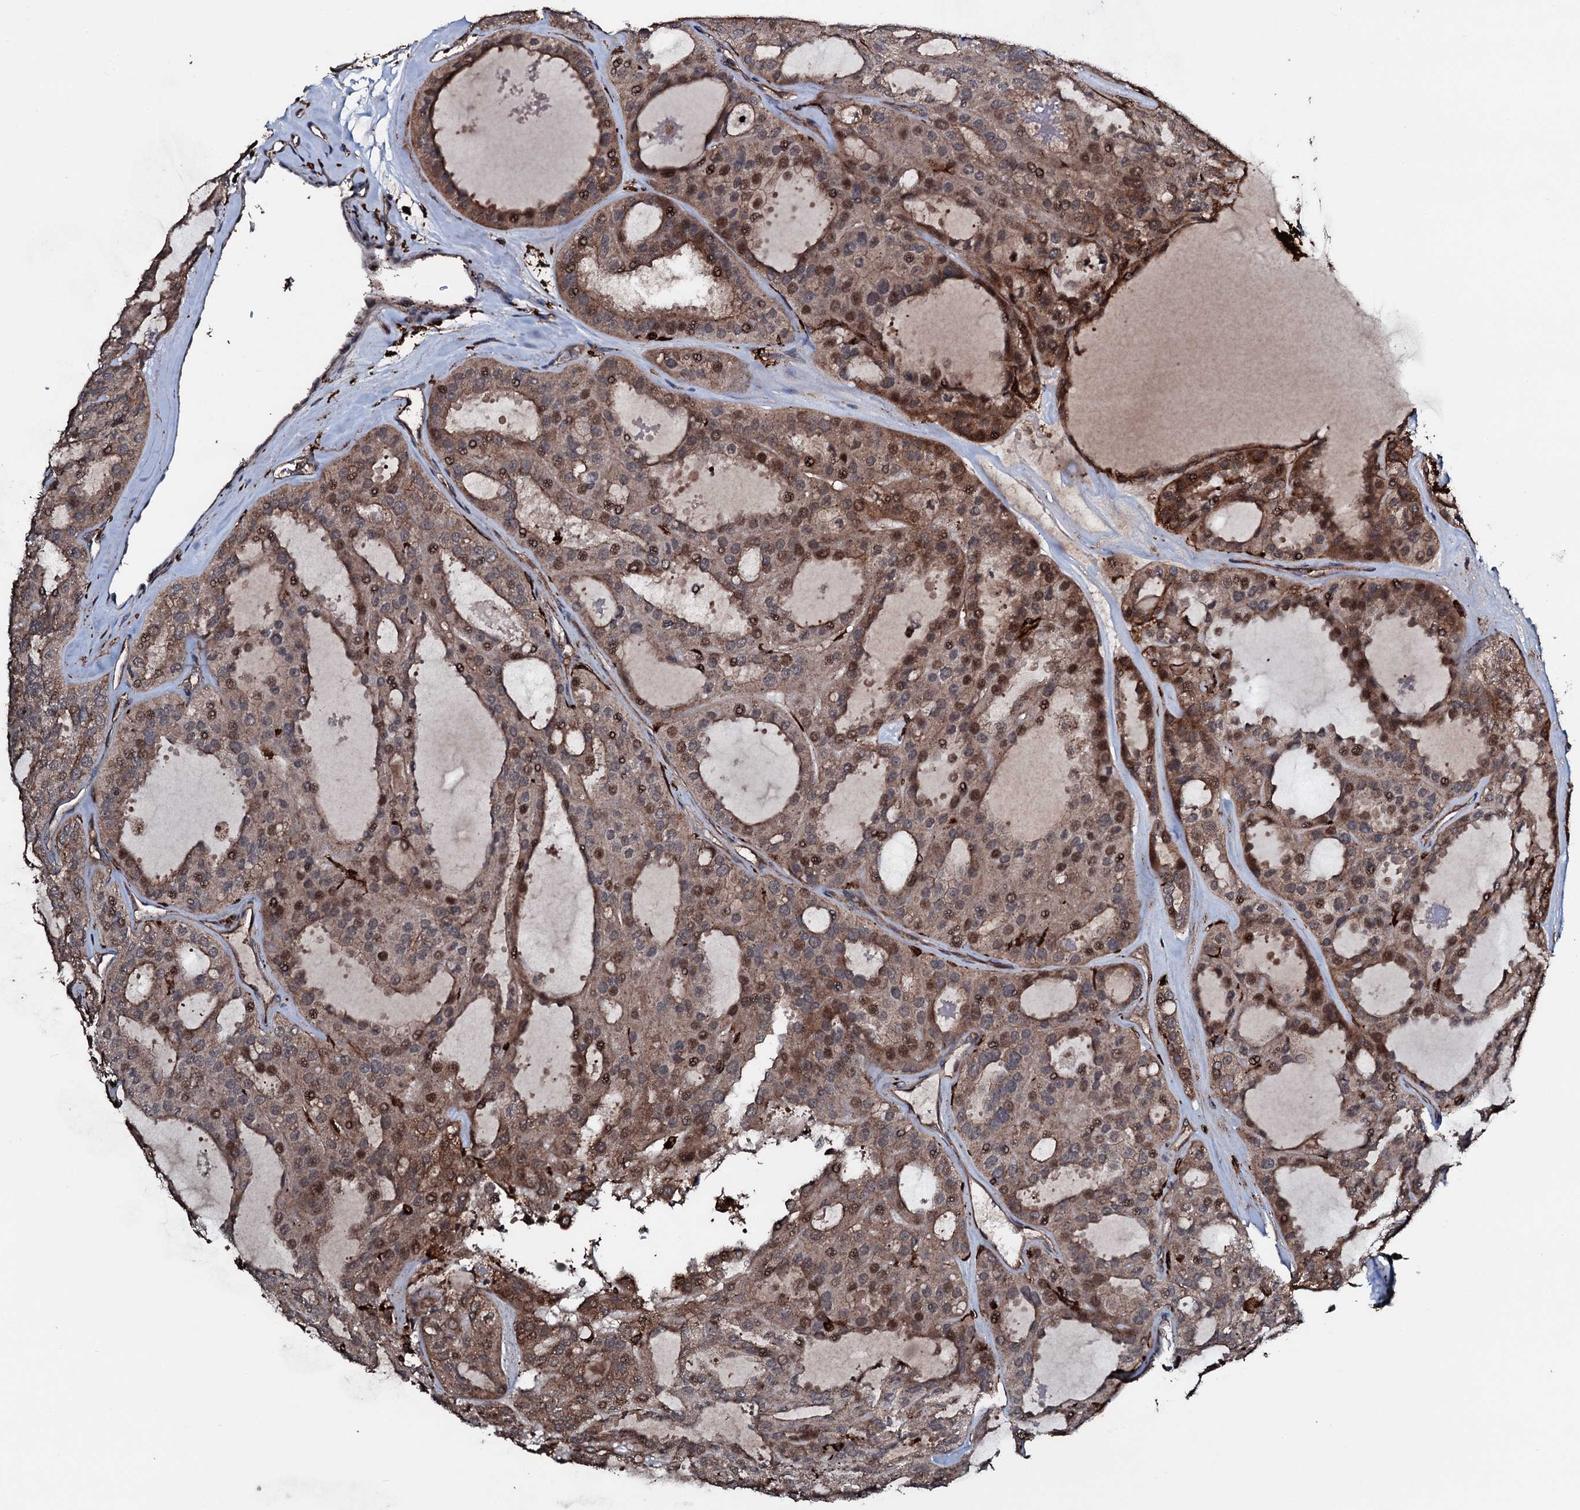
{"staining": {"intensity": "moderate", "quantity": "25%-75%", "location": "cytoplasmic/membranous,nuclear"}, "tissue": "thyroid cancer", "cell_type": "Tumor cells", "image_type": "cancer", "snomed": [{"axis": "morphology", "description": "Follicular adenoma carcinoma, NOS"}, {"axis": "topography", "description": "Thyroid gland"}], "caption": "Protein analysis of thyroid cancer tissue displays moderate cytoplasmic/membranous and nuclear staining in approximately 25%-75% of tumor cells. The protein of interest is stained brown, and the nuclei are stained in blue (DAB (3,3'-diaminobenzidine) IHC with brightfield microscopy, high magnification).", "gene": "TPGS2", "patient": {"sex": "male", "age": 75}}